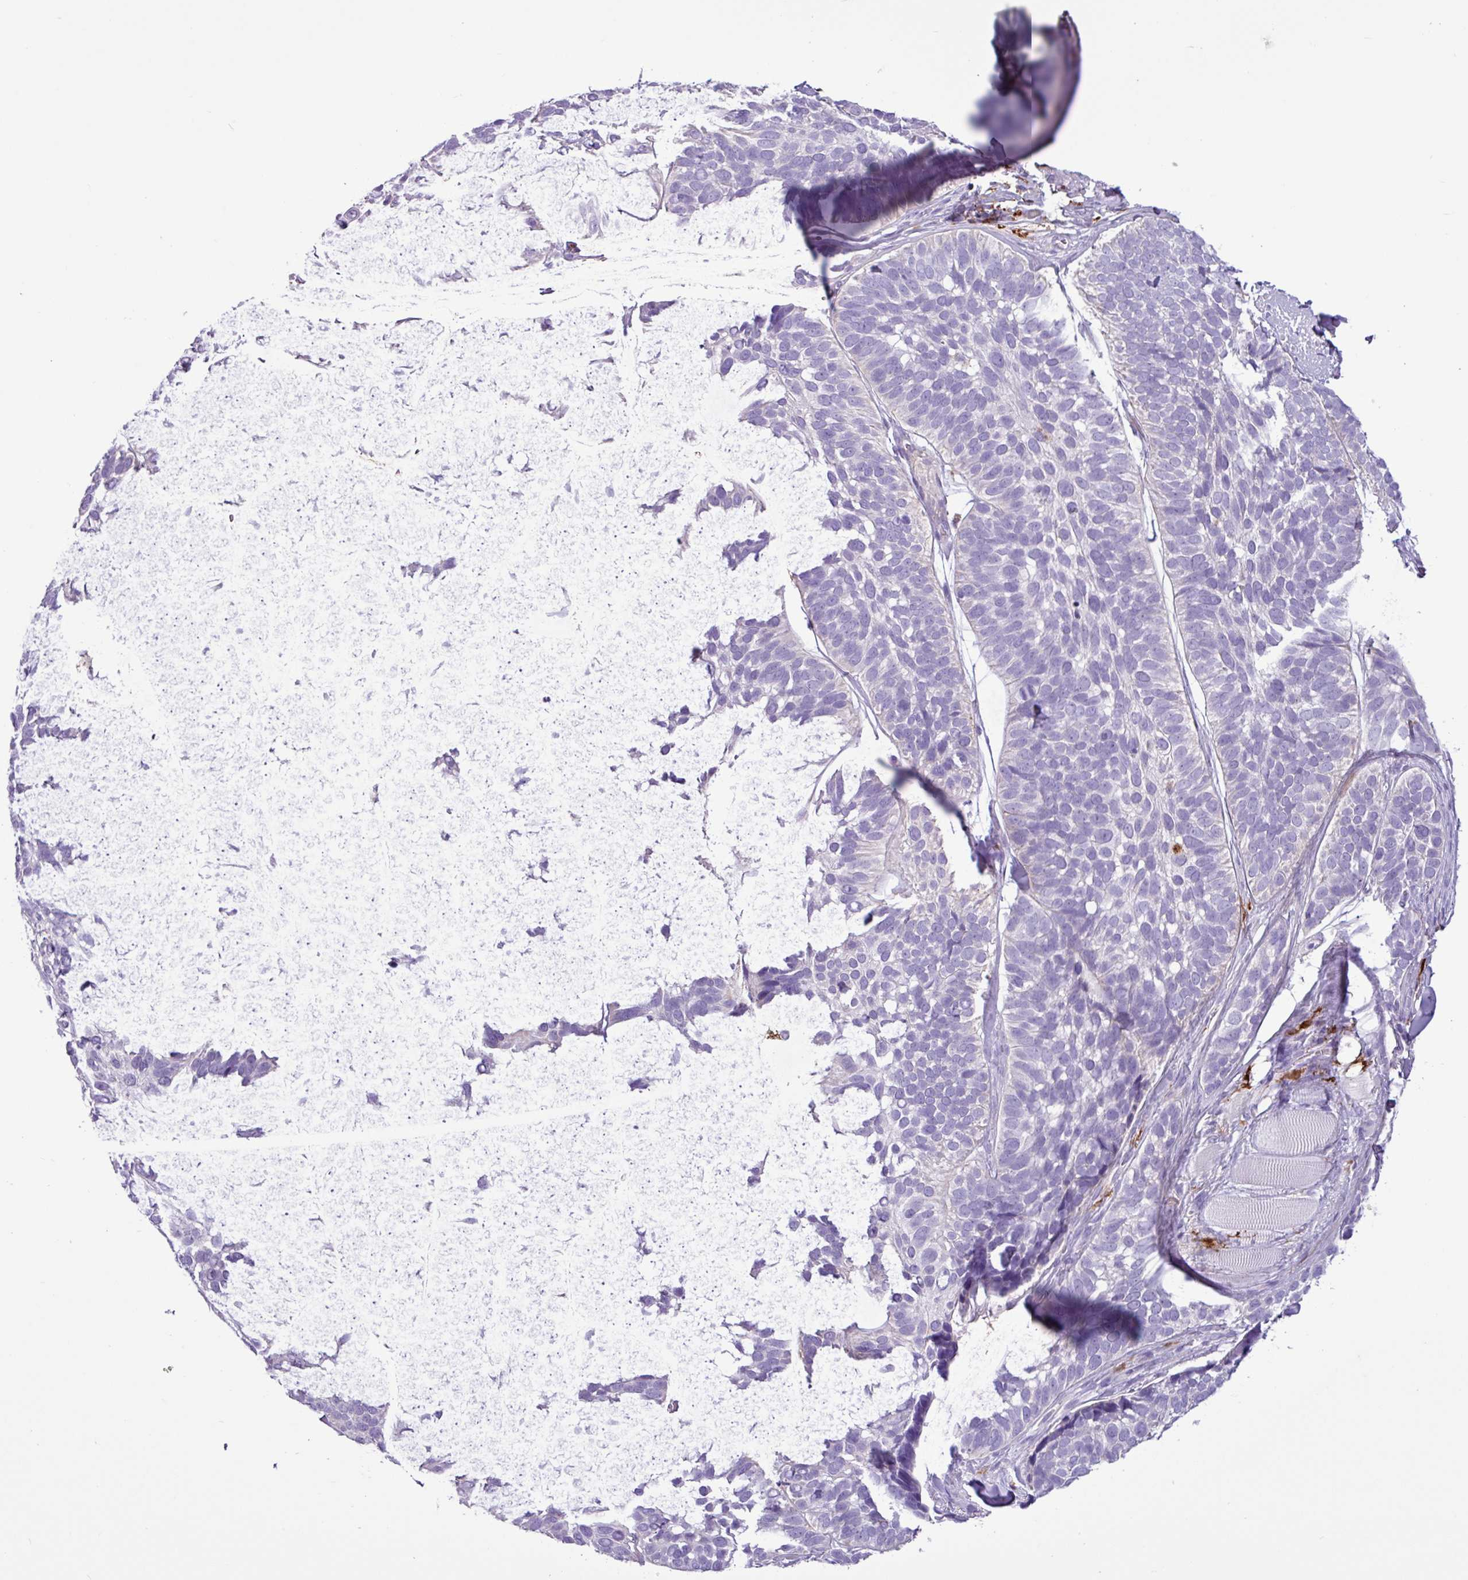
{"staining": {"intensity": "negative", "quantity": "none", "location": "none"}, "tissue": "skin cancer", "cell_type": "Tumor cells", "image_type": "cancer", "snomed": [{"axis": "morphology", "description": "Basal cell carcinoma"}, {"axis": "topography", "description": "Skin"}], "caption": "High power microscopy micrograph of an immunohistochemistry micrograph of skin cancer, revealing no significant expression in tumor cells. The staining was performed using DAB to visualize the protein expression in brown, while the nuclei were stained in blue with hematoxylin (Magnification: 20x).", "gene": "TMEM200C", "patient": {"sex": "male", "age": 62}}